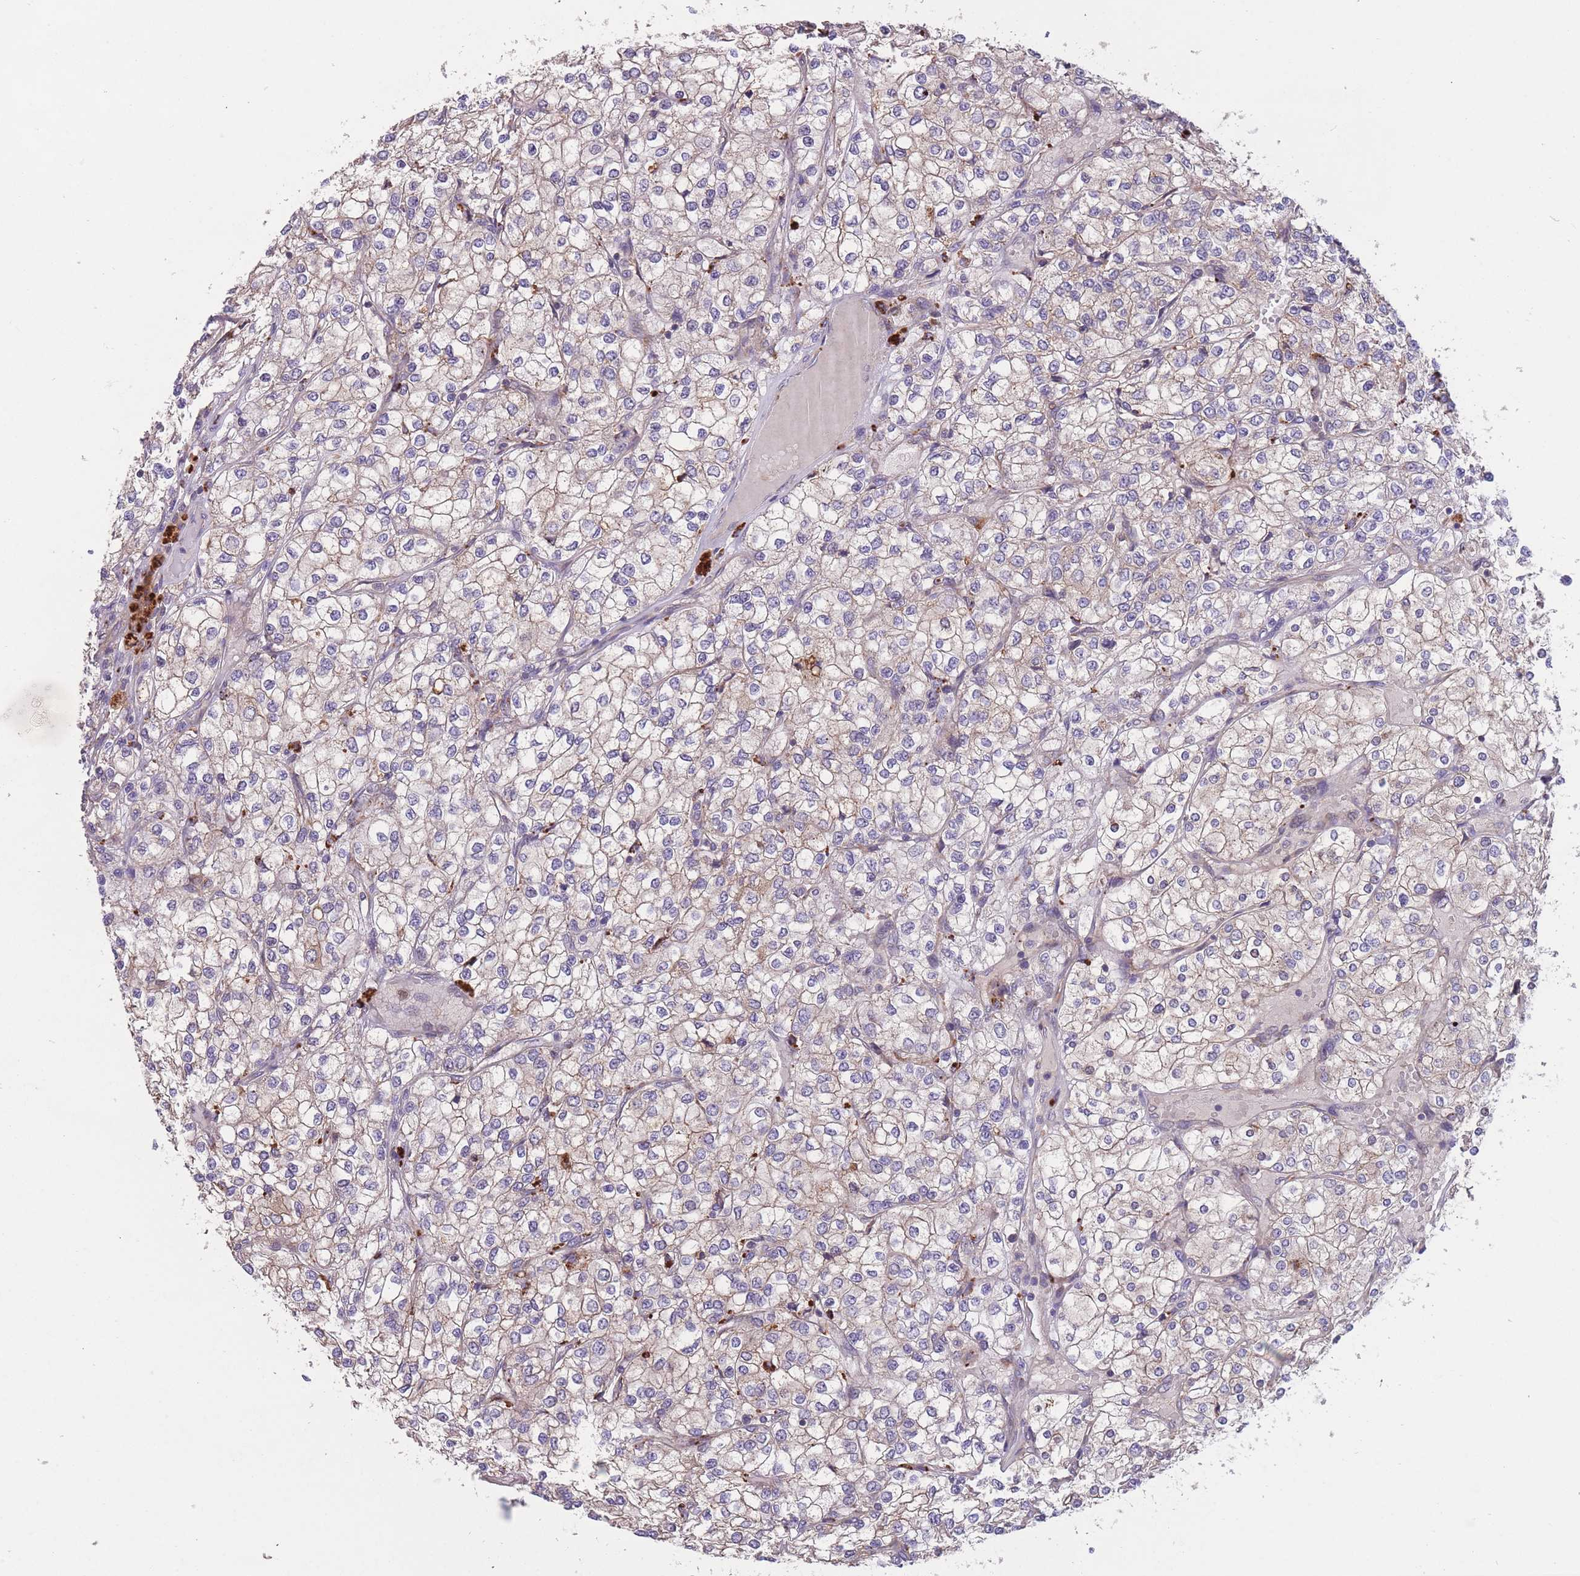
{"staining": {"intensity": "weak", "quantity": "<25%", "location": "cytoplasmic/membranous"}, "tissue": "renal cancer", "cell_type": "Tumor cells", "image_type": "cancer", "snomed": [{"axis": "morphology", "description": "Adenocarcinoma, NOS"}, {"axis": "topography", "description": "Kidney"}], "caption": "Immunohistochemistry (IHC) micrograph of neoplastic tissue: renal cancer (adenocarcinoma) stained with DAB displays no significant protein expression in tumor cells.", "gene": "ITPKC", "patient": {"sex": "male", "age": 80}}